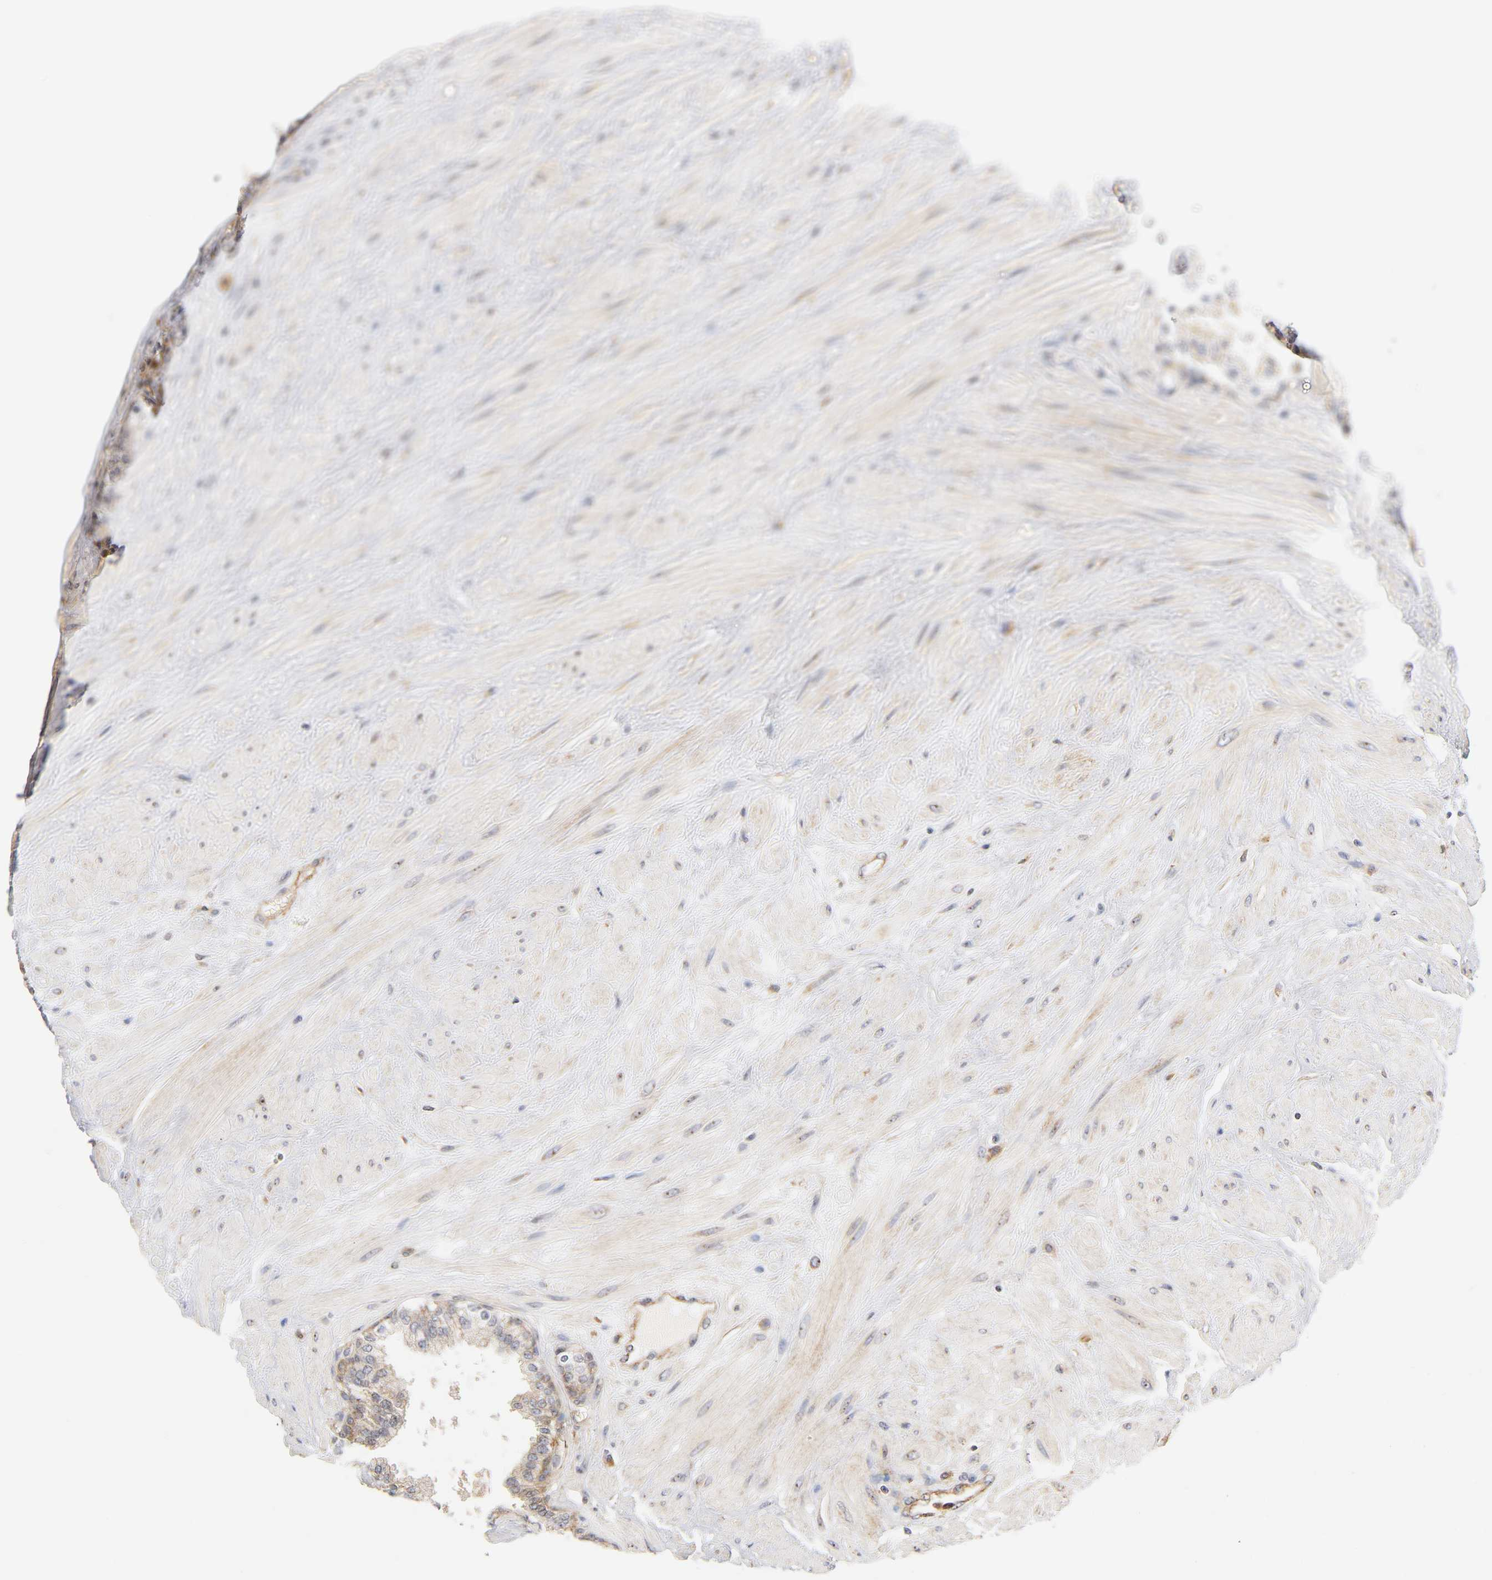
{"staining": {"intensity": "moderate", "quantity": "25%-75%", "location": "cytoplasmic/membranous,nuclear"}, "tissue": "prostate", "cell_type": "Glandular cells", "image_type": "normal", "snomed": [{"axis": "morphology", "description": "Normal tissue, NOS"}, {"axis": "topography", "description": "Prostate"}], "caption": "This micrograph exhibits benign prostate stained with immunohistochemistry (IHC) to label a protein in brown. The cytoplasmic/membranous,nuclear of glandular cells show moderate positivity for the protein. Nuclei are counter-stained blue.", "gene": "PLD1", "patient": {"sex": "male", "age": 51}}